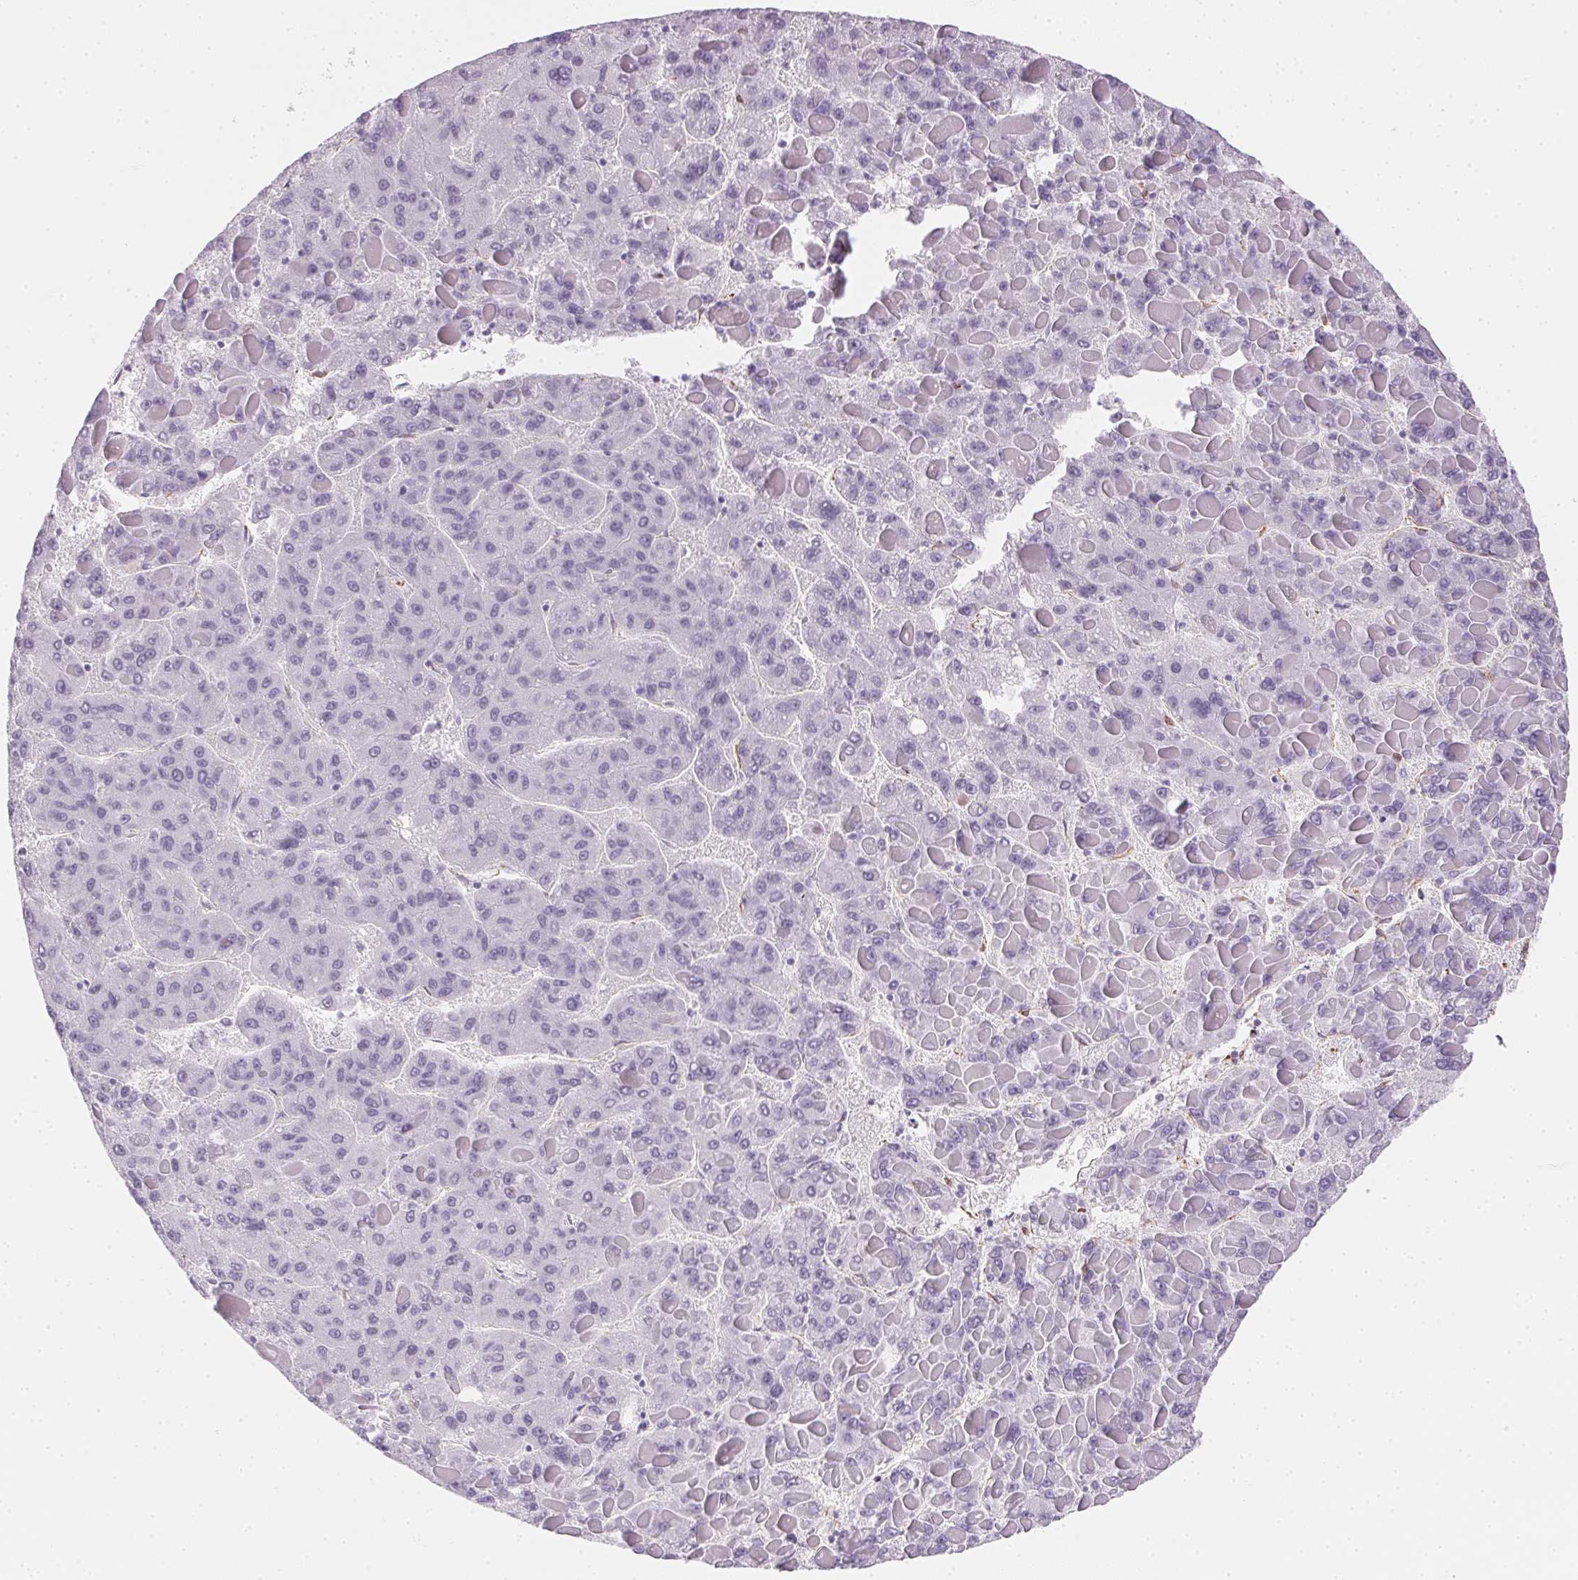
{"staining": {"intensity": "negative", "quantity": "none", "location": "none"}, "tissue": "liver cancer", "cell_type": "Tumor cells", "image_type": "cancer", "snomed": [{"axis": "morphology", "description": "Carcinoma, Hepatocellular, NOS"}, {"axis": "topography", "description": "Liver"}], "caption": "Immunohistochemistry image of human liver hepatocellular carcinoma stained for a protein (brown), which shows no staining in tumor cells. Brightfield microscopy of immunohistochemistry stained with DAB (brown) and hematoxylin (blue), captured at high magnification.", "gene": "RSBN1", "patient": {"sex": "female", "age": 82}}